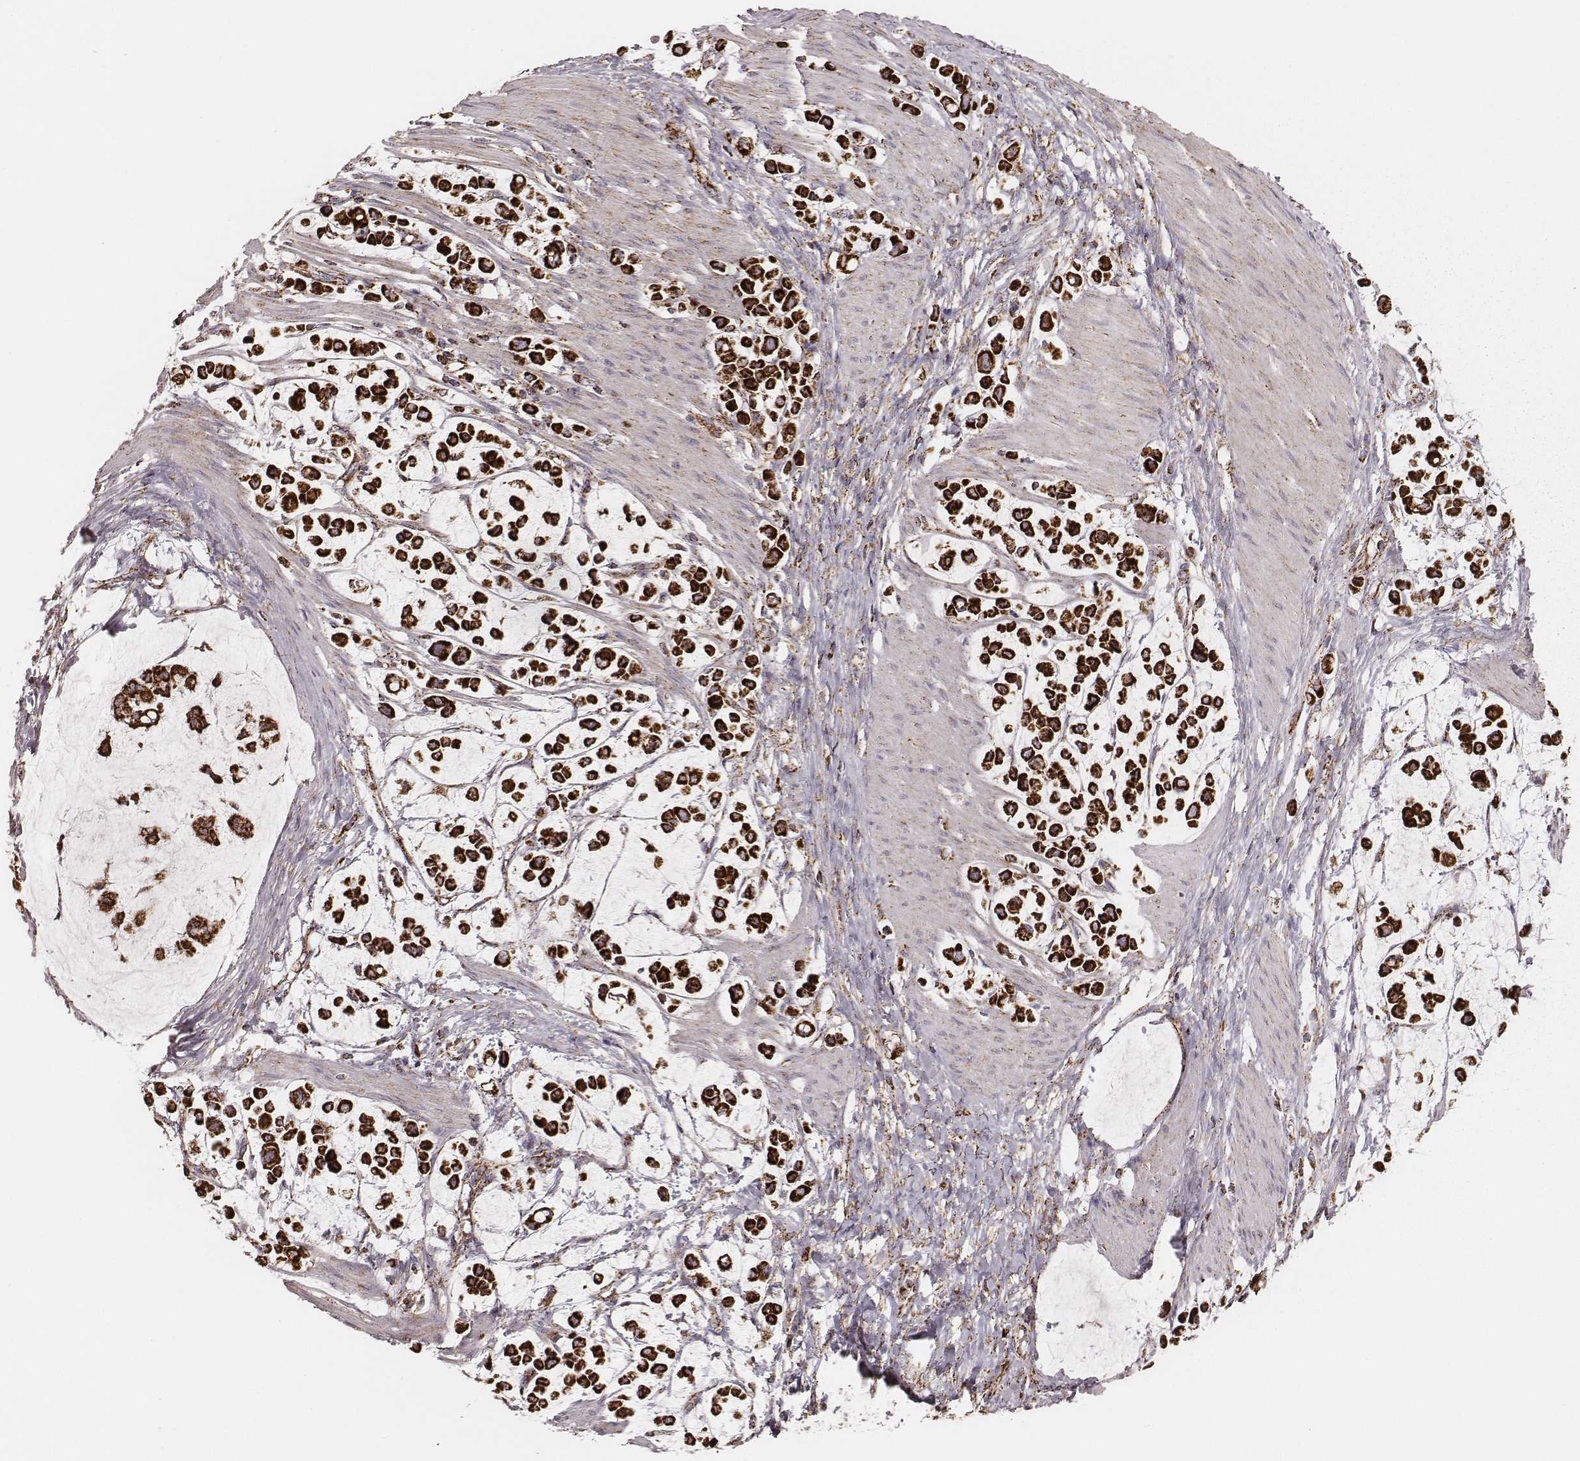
{"staining": {"intensity": "strong", "quantity": ">75%", "location": "cytoplasmic/membranous"}, "tissue": "stomach cancer", "cell_type": "Tumor cells", "image_type": "cancer", "snomed": [{"axis": "morphology", "description": "Adenocarcinoma, NOS"}, {"axis": "topography", "description": "Stomach"}], "caption": "Tumor cells reveal strong cytoplasmic/membranous positivity in about >75% of cells in stomach adenocarcinoma. (DAB IHC with brightfield microscopy, high magnification).", "gene": "TUFM", "patient": {"sex": "male", "age": 82}}